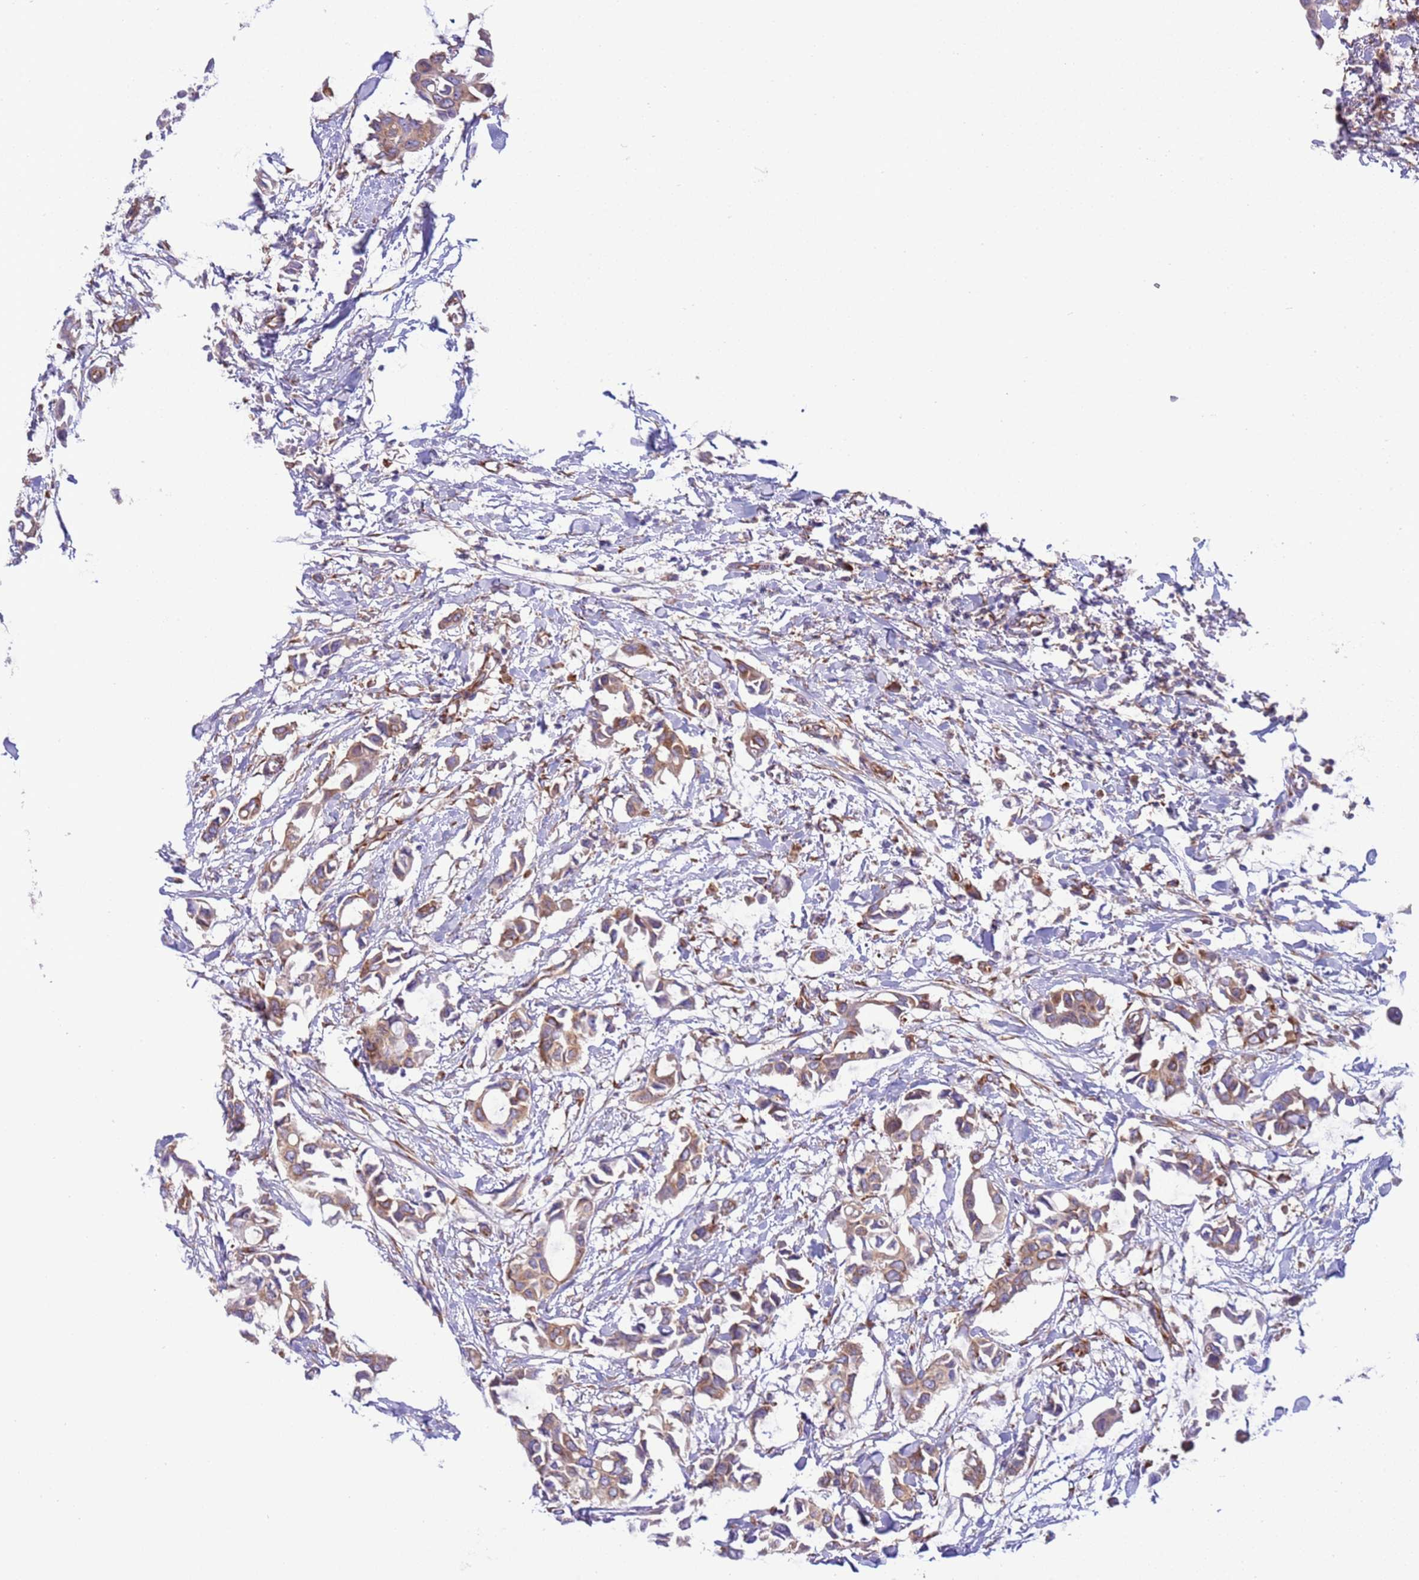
{"staining": {"intensity": "moderate", "quantity": ">75%", "location": "cytoplasmic/membranous"}, "tissue": "breast cancer", "cell_type": "Tumor cells", "image_type": "cancer", "snomed": [{"axis": "morphology", "description": "Duct carcinoma"}, {"axis": "topography", "description": "Breast"}], "caption": "Immunohistochemistry photomicrograph of neoplastic tissue: breast cancer (intraductal carcinoma) stained using IHC displays medium levels of moderate protein expression localized specifically in the cytoplasmic/membranous of tumor cells, appearing as a cytoplasmic/membranous brown color.", "gene": "VARS1", "patient": {"sex": "female", "age": 41}}